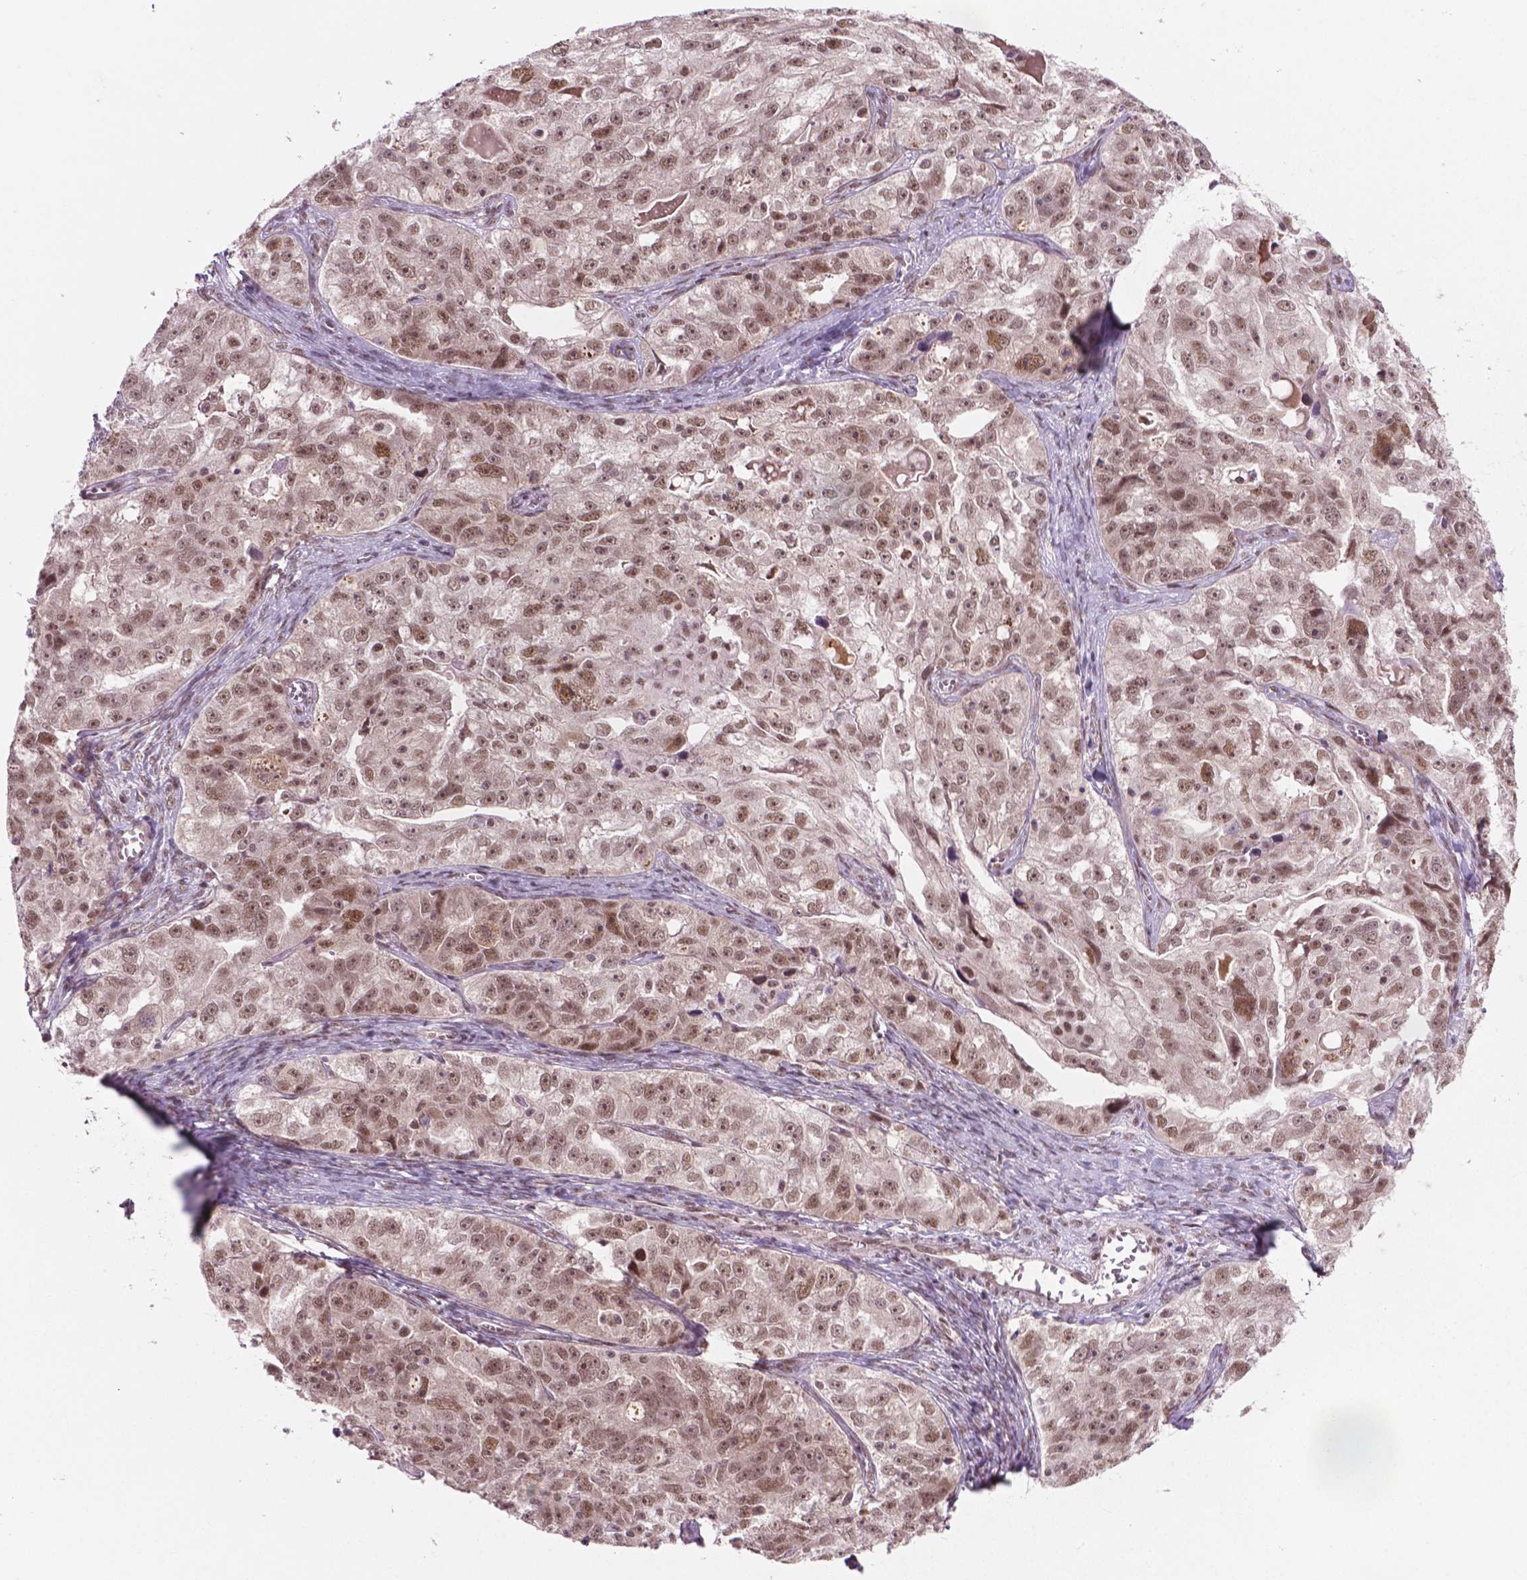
{"staining": {"intensity": "moderate", "quantity": ">75%", "location": "nuclear"}, "tissue": "ovarian cancer", "cell_type": "Tumor cells", "image_type": "cancer", "snomed": [{"axis": "morphology", "description": "Cystadenocarcinoma, serous, NOS"}, {"axis": "topography", "description": "Ovary"}], "caption": "The immunohistochemical stain highlights moderate nuclear expression in tumor cells of serous cystadenocarcinoma (ovarian) tissue.", "gene": "PHAX", "patient": {"sex": "female", "age": 51}}